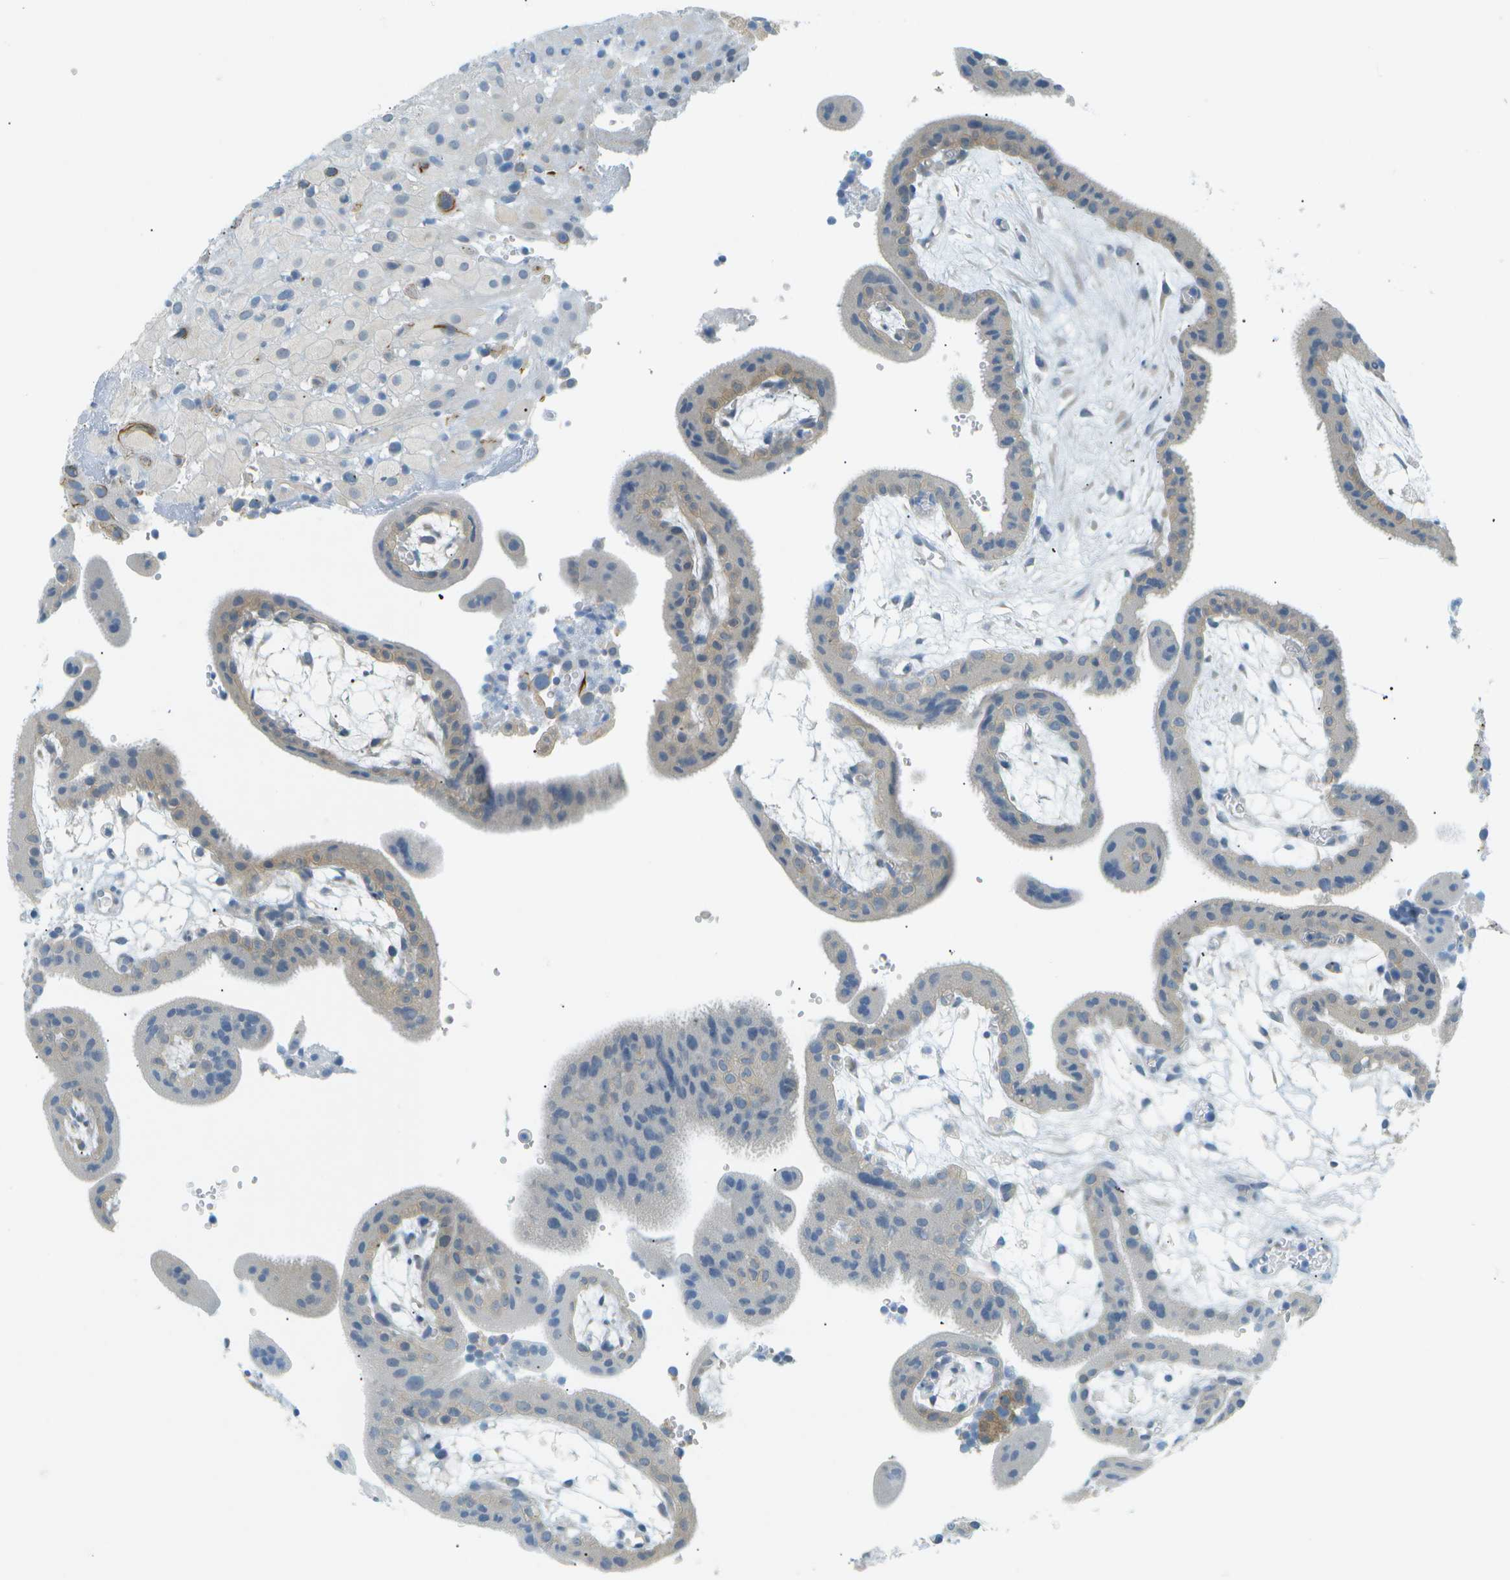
{"staining": {"intensity": "moderate", "quantity": "<25%", "location": "cytoplasmic/membranous"}, "tissue": "placenta", "cell_type": "Decidual cells", "image_type": "normal", "snomed": [{"axis": "morphology", "description": "Normal tissue, NOS"}, {"axis": "topography", "description": "Placenta"}], "caption": "Placenta stained with immunohistochemistry (IHC) exhibits moderate cytoplasmic/membranous staining in approximately <25% of decidual cells.", "gene": "SMYD5", "patient": {"sex": "female", "age": 18}}